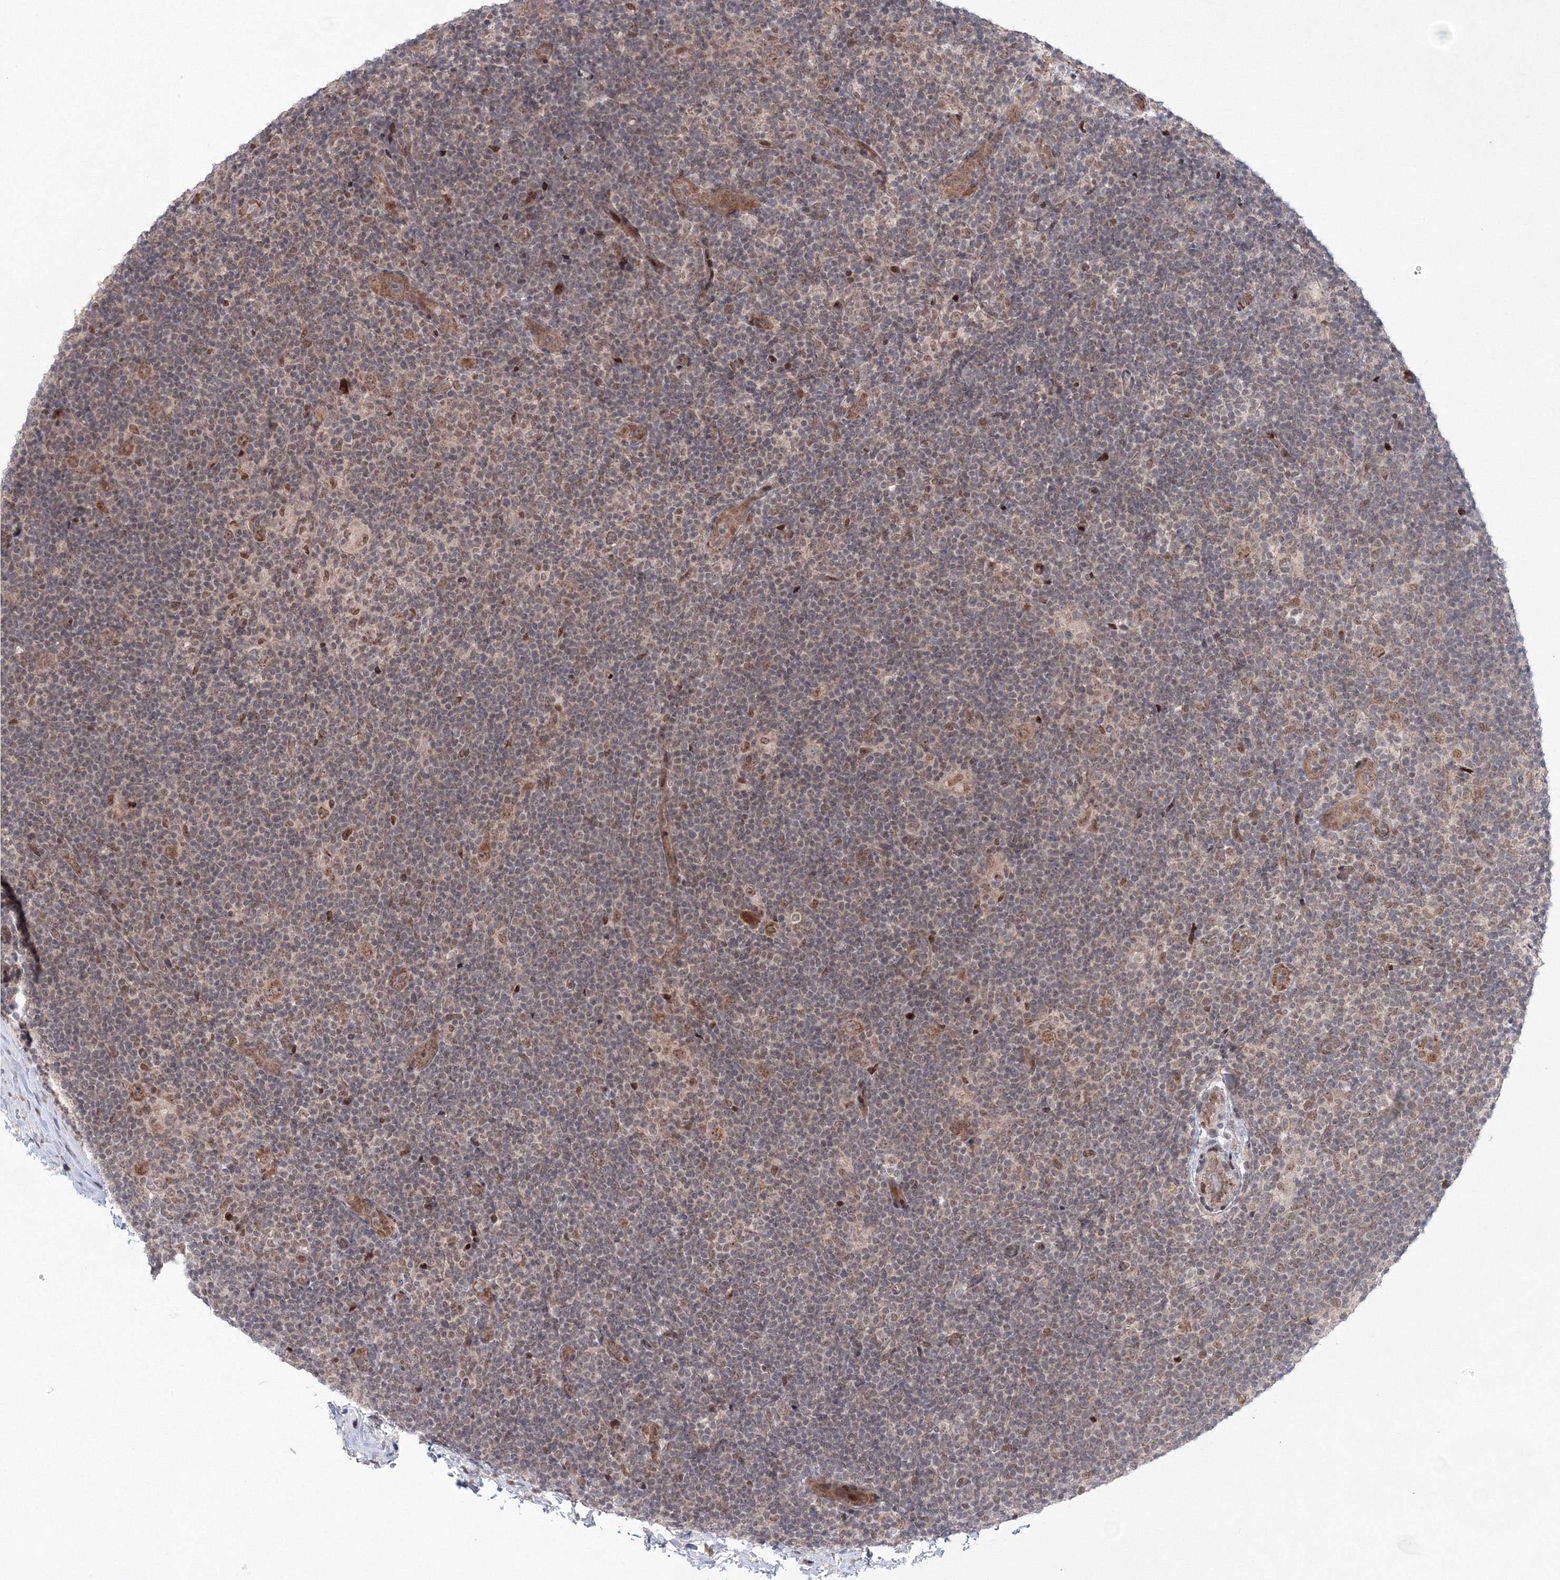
{"staining": {"intensity": "moderate", "quantity": ">75%", "location": "cytoplasmic/membranous,nuclear"}, "tissue": "lymphoma", "cell_type": "Tumor cells", "image_type": "cancer", "snomed": [{"axis": "morphology", "description": "Hodgkin's disease, NOS"}, {"axis": "topography", "description": "Lymph node"}], "caption": "Immunohistochemistry micrograph of neoplastic tissue: human lymphoma stained using IHC exhibits medium levels of moderate protein expression localized specifically in the cytoplasmic/membranous and nuclear of tumor cells, appearing as a cytoplasmic/membranous and nuclear brown color.", "gene": "NOA1", "patient": {"sex": "female", "age": 57}}